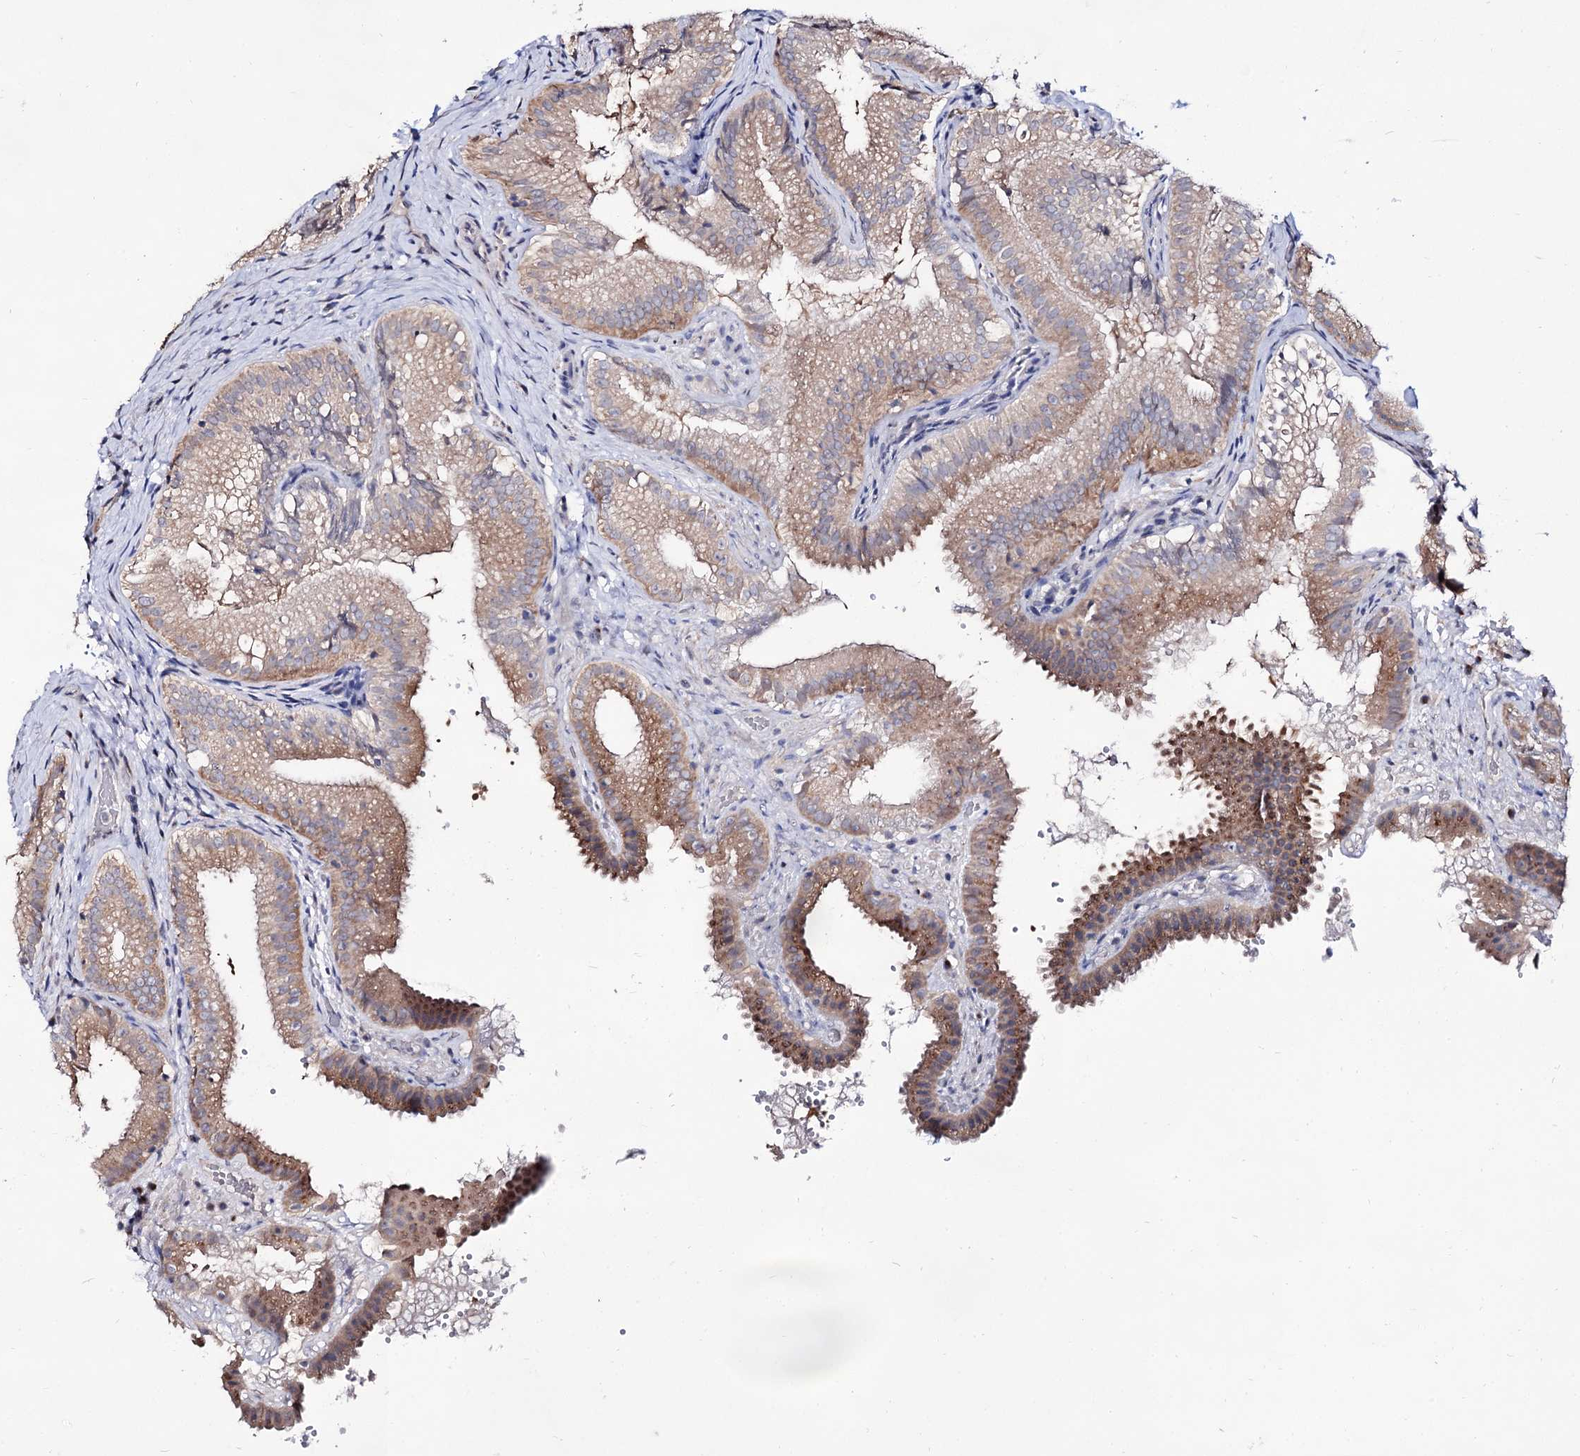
{"staining": {"intensity": "moderate", "quantity": ">75%", "location": "cytoplasmic/membranous"}, "tissue": "gallbladder", "cell_type": "Glandular cells", "image_type": "normal", "snomed": [{"axis": "morphology", "description": "Normal tissue, NOS"}, {"axis": "topography", "description": "Gallbladder"}], "caption": "An image of human gallbladder stained for a protein reveals moderate cytoplasmic/membranous brown staining in glandular cells.", "gene": "ARFIP2", "patient": {"sex": "female", "age": 30}}